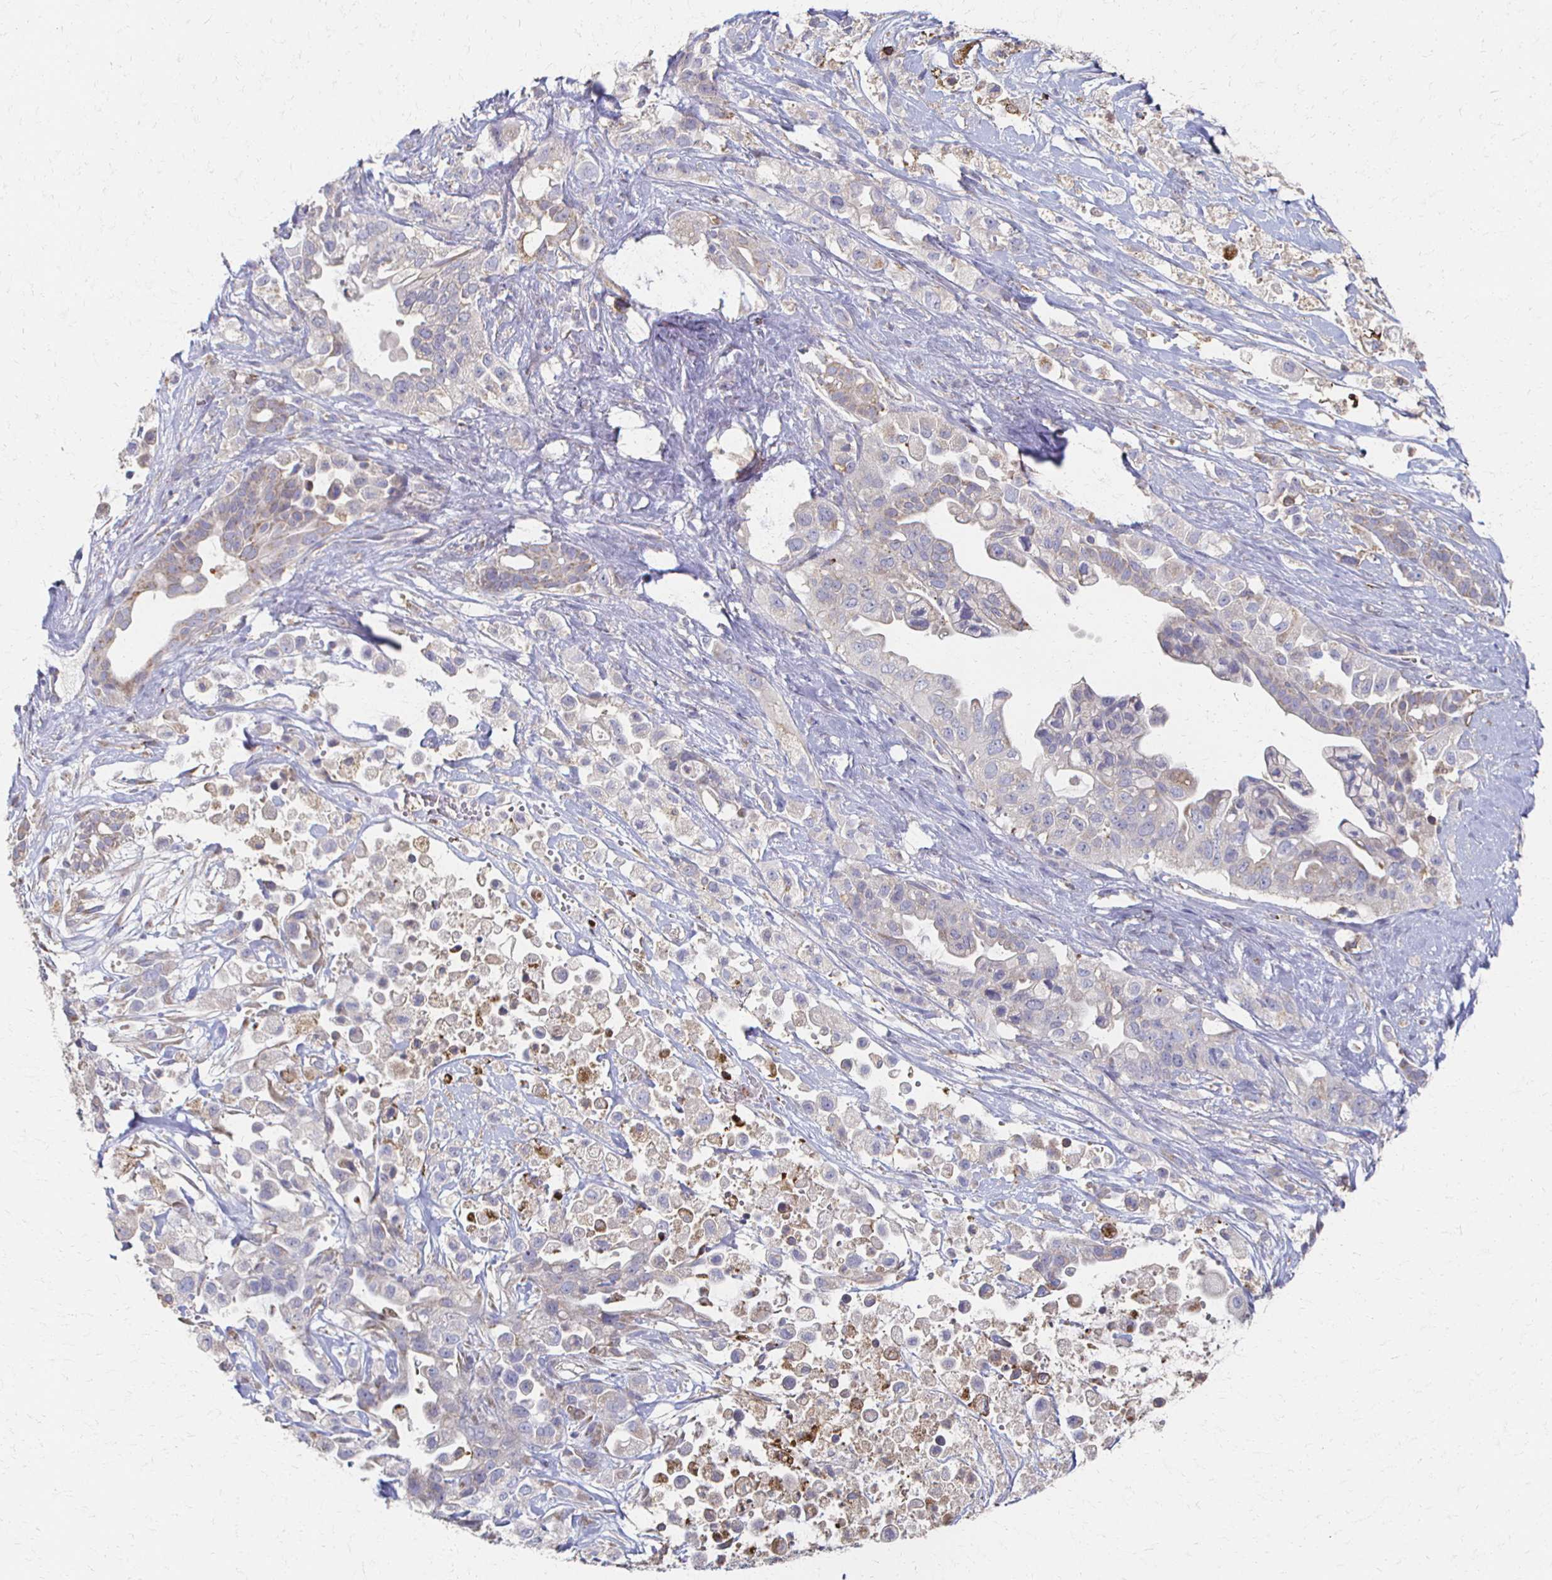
{"staining": {"intensity": "weak", "quantity": "<25%", "location": "cytoplasmic/membranous"}, "tissue": "pancreatic cancer", "cell_type": "Tumor cells", "image_type": "cancer", "snomed": [{"axis": "morphology", "description": "Adenocarcinoma, NOS"}, {"axis": "topography", "description": "Pancreas"}], "caption": "Histopathology image shows no protein expression in tumor cells of pancreatic cancer (adenocarcinoma) tissue. Brightfield microscopy of immunohistochemistry stained with DAB (3,3'-diaminobenzidine) (brown) and hematoxylin (blue), captured at high magnification.", "gene": "CX3CR1", "patient": {"sex": "male", "age": 44}}